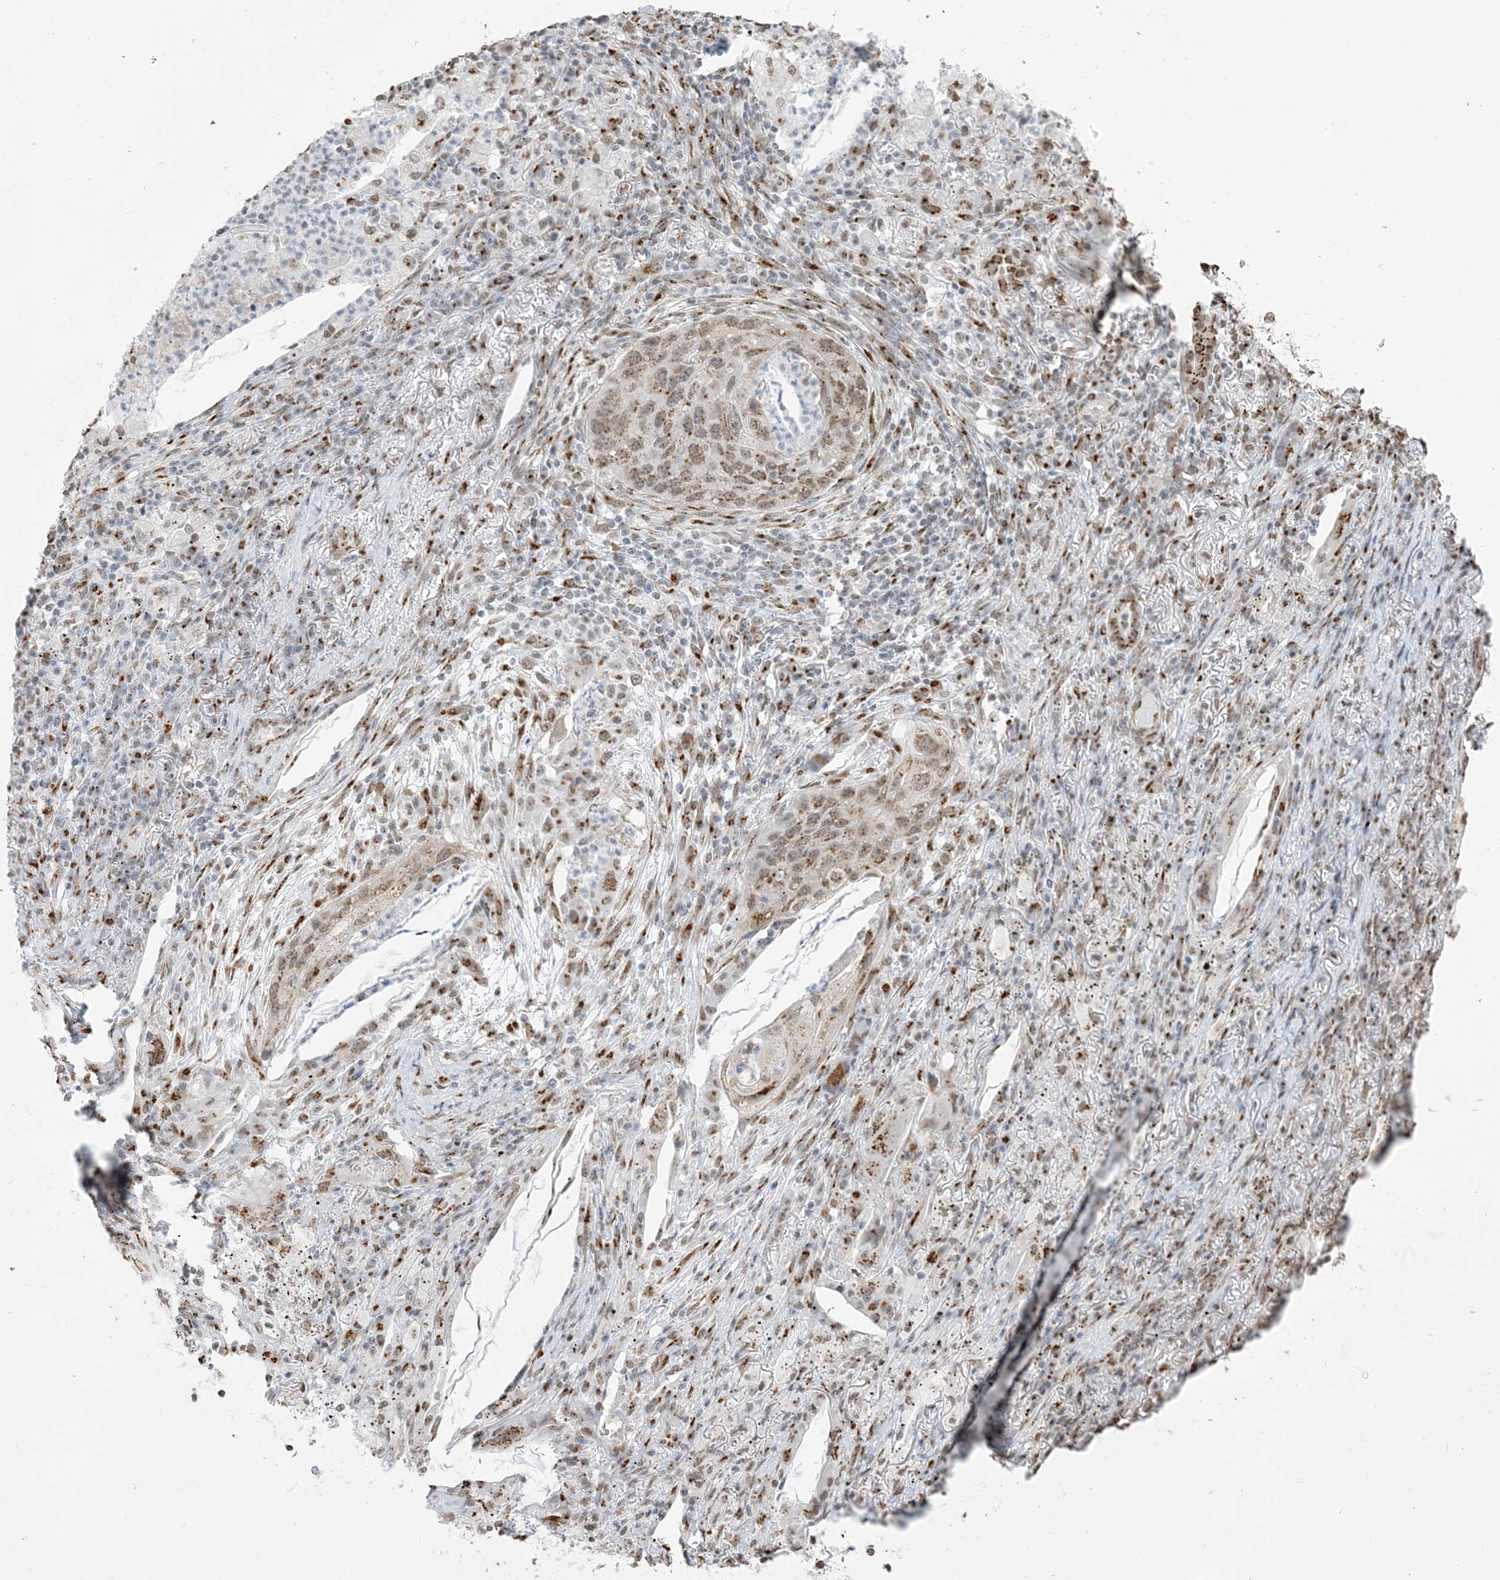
{"staining": {"intensity": "moderate", "quantity": ">75%", "location": "cytoplasmic/membranous,nuclear"}, "tissue": "lung cancer", "cell_type": "Tumor cells", "image_type": "cancer", "snomed": [{"axis": "morphology", "description": "Squamous cell carcinoma, NOS"}, {"axis": "topography", "description": "Lung"}], "caption": "IHC (DAB) staining of lung cancer (squamous cell carcinoma) displays moderate cytoplasmic/membranous and nuclear protein staining in about >75% of tumor cells.", "gene": "GPR107", "patient": {"sex": "female", "age": 63}}